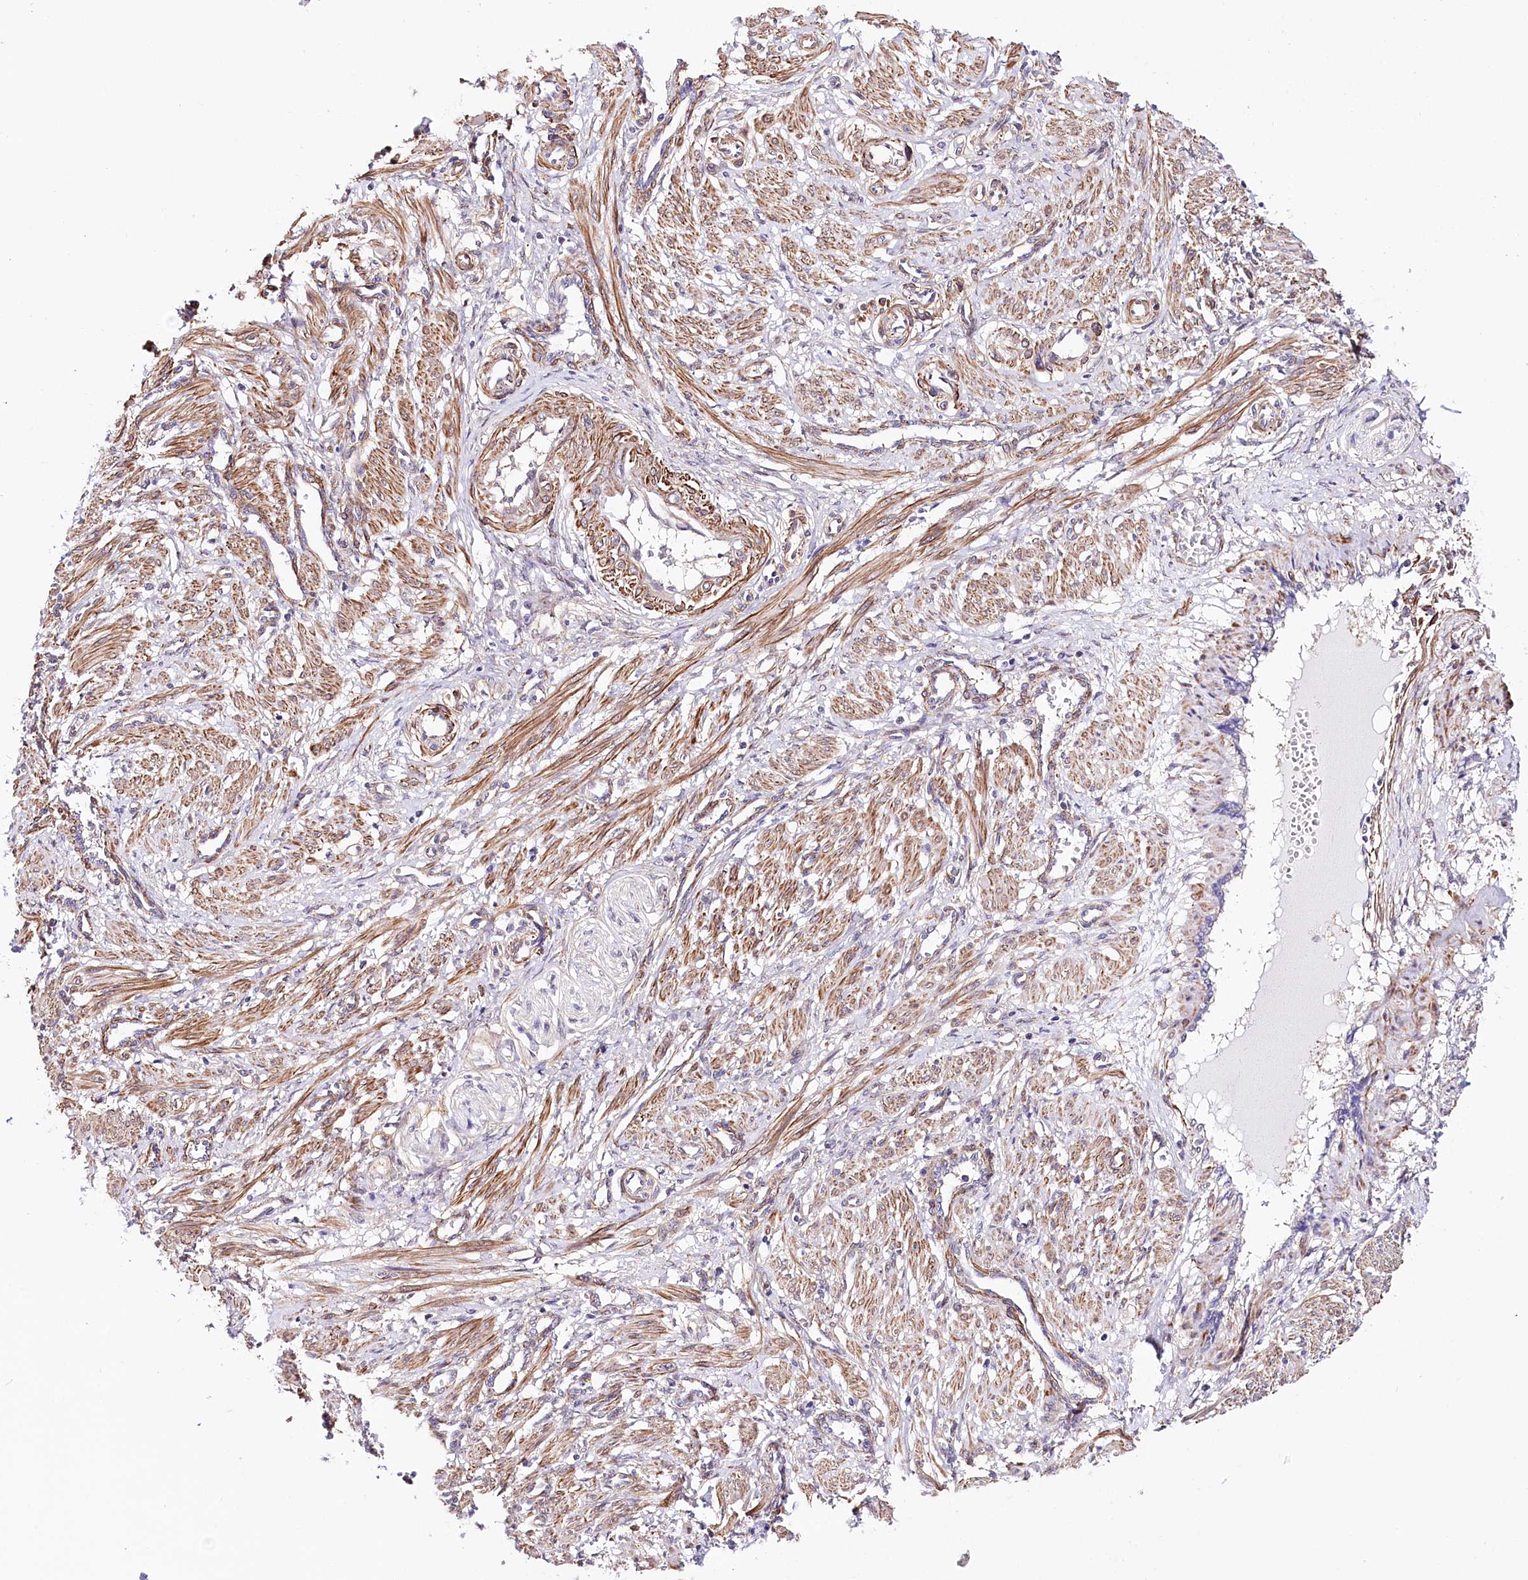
{"staining": {"intensity": "moderate", "quantity": ">75%", "location": "cytoplasmic/membranous"}, "tissue": "smooth muscle", "cell_type": "Smooth muscle cells", "image_type": "normal", "snomed": [{"axis": "morphology", "description": "Normal tissue, NOS"}, {"axis": "topography", "description": "Endometrium"}], "caption": "Immunohistochemistry micrograph of benign human smooth muscle stained for a protein (brown), which shows medium levels of moderate cytoplasmic/membranous positivity in about >75% of smooth muscle cells.", "gene": "PPP2R5B", "patient": {"sex": "female", "age": 33}}